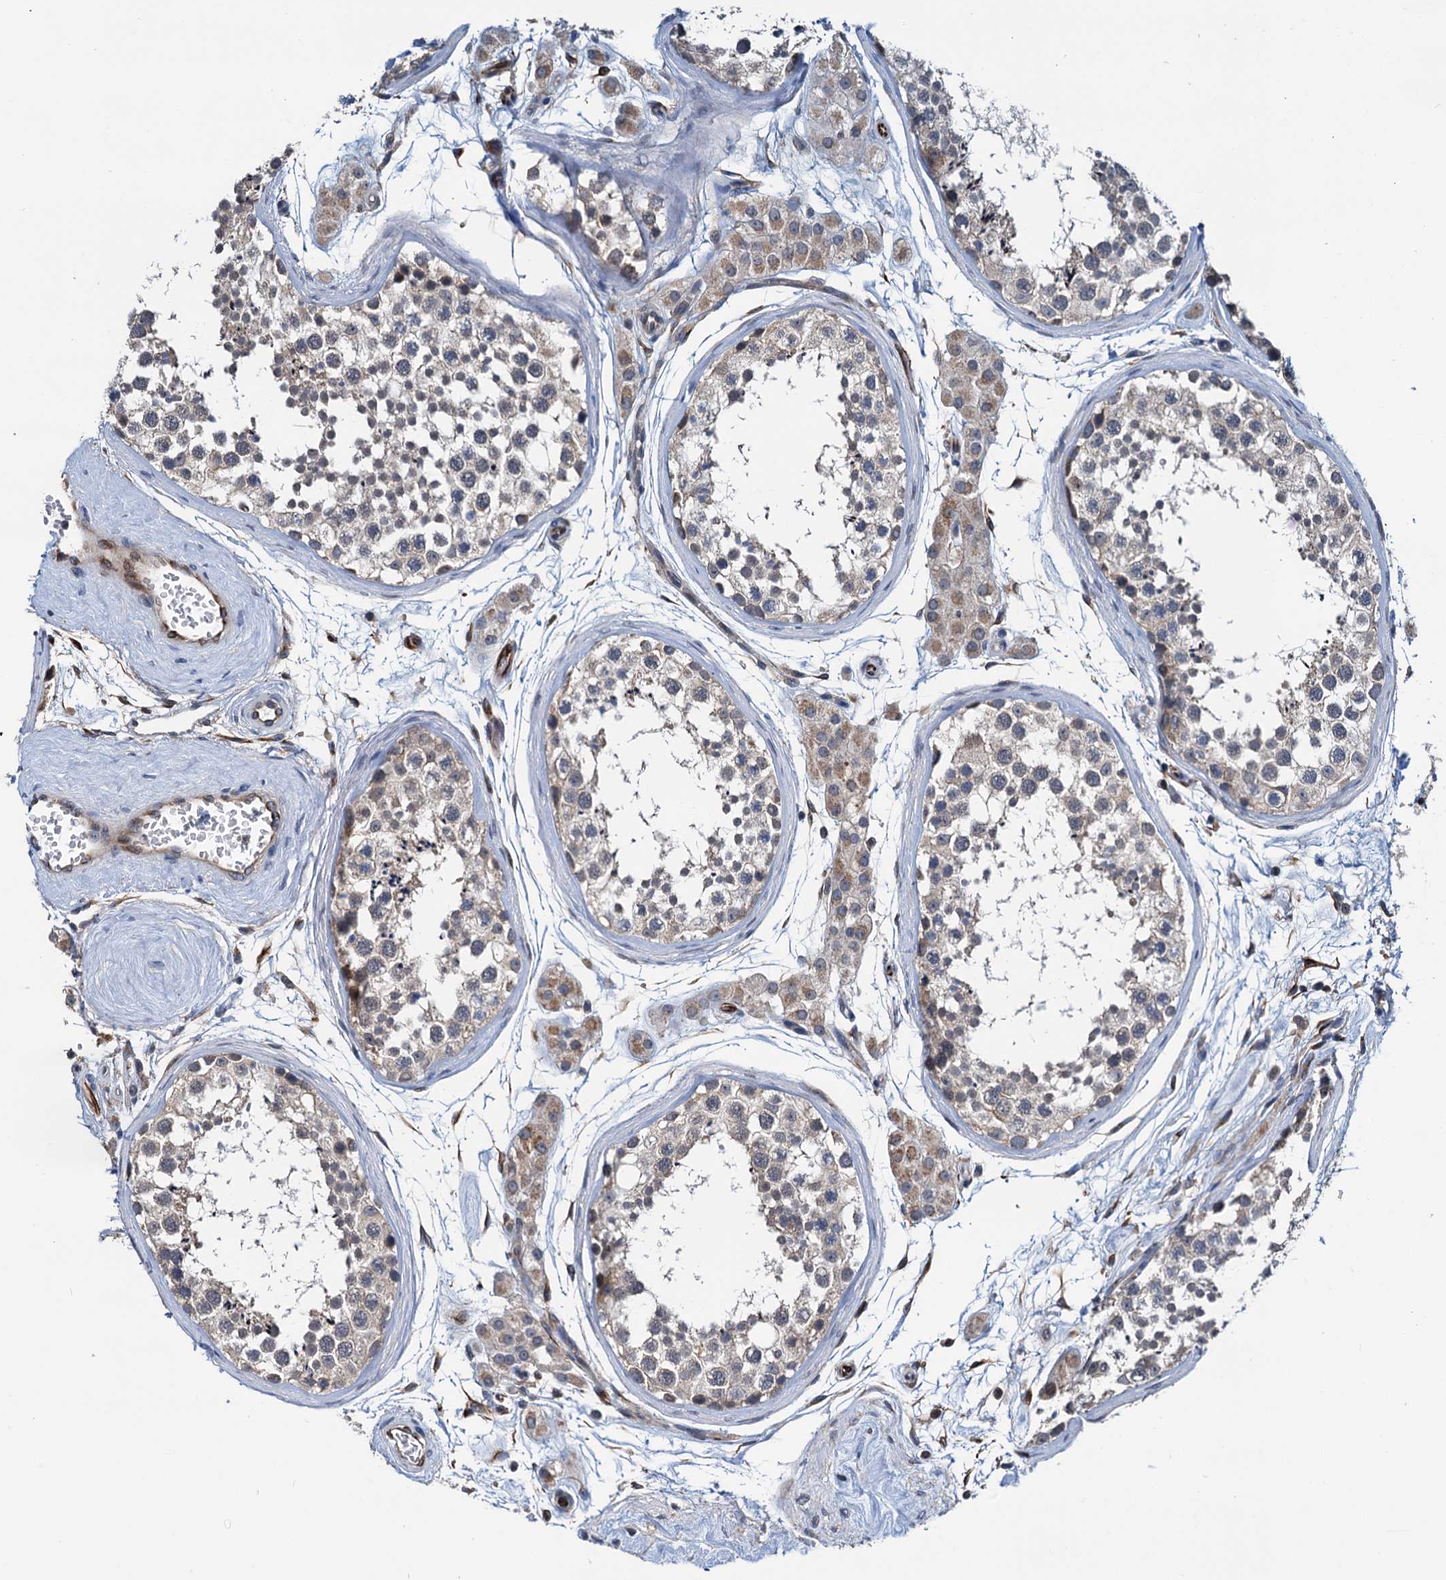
{"staining": {"intensity": "weak", "quantity": "<25%", "location": "cytoplasmic/membranous"}, "tissue": "testis", "cell_type": "Cells in seminiferous ducts", "image_type": "normal", "snomed": [{"axis": "morphology", "description": "Normal tissue, NOS"}, {"axis": "topography", "description": "Testis"}], "caption": "A histopathology image of testis stained for a protein displays no brown staining in cells in seminiferous ducts. (Immunohistochemistry (ihc), brightfield microscopy, high magnification).", "gene": "ELAC1", "patient": {"sex": "male", "age": 56}}